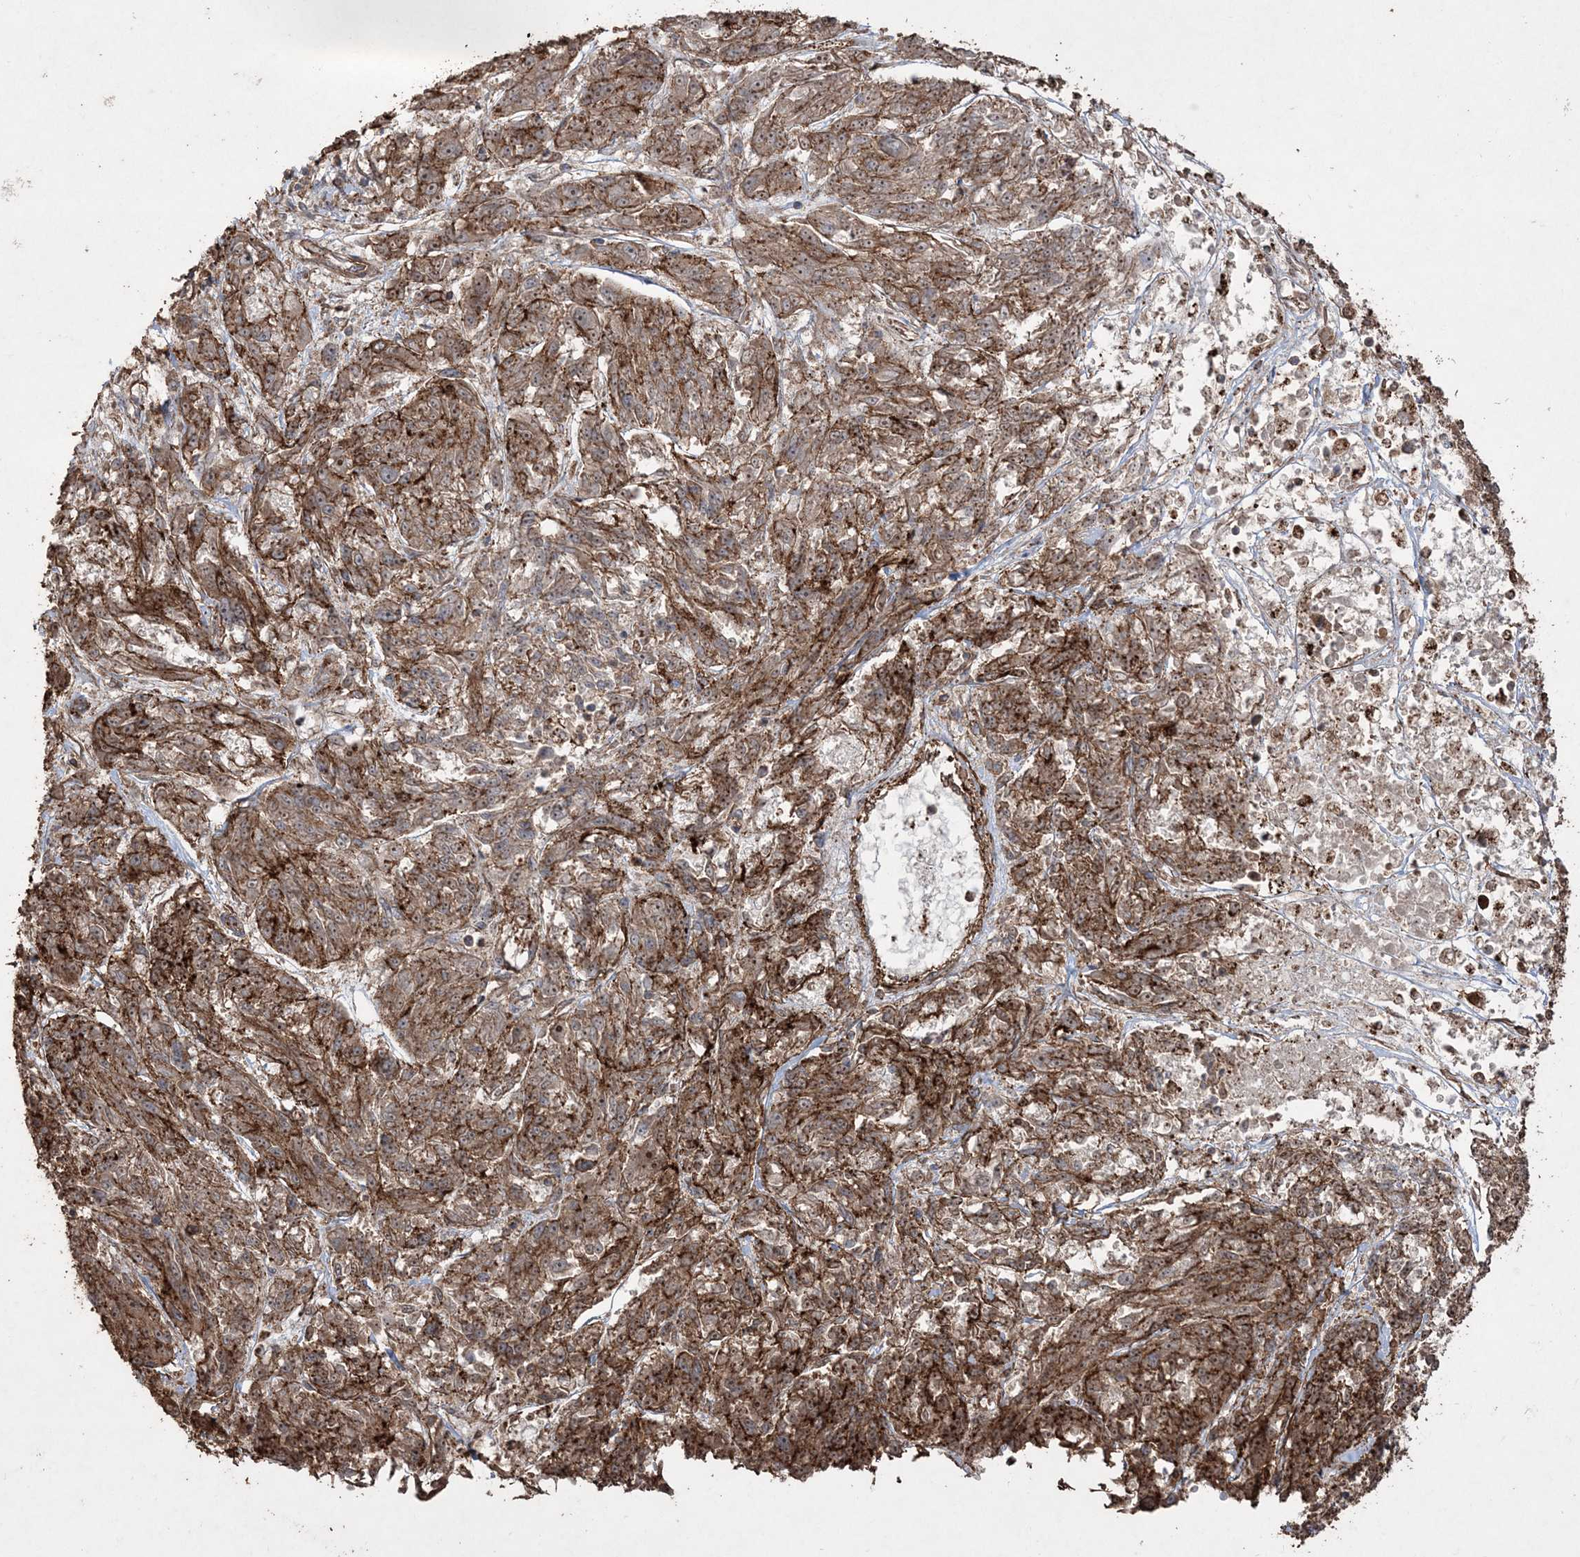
{"staining": {"intensity": "strong", "quantity": ">75%", "location": "cytoplasmic/membranous"}, "tissue": "melanoma", "cell_type": "Tumor cells", "image_type": "cancer", "snomed": [{"axis": "morphology", "description": "Malignant melanoma, NOS"}, {"axis": "topography", "description": "Skin"}], "caption": "This micrograph shows melanoma stained with immunohistochemistry to label a protein in brown. The cytoplasmic/membranous of tumor cells show strong positivity for the protein. Nuclei are counter-stained blue.", "gene": "TTC7A", "patient": {"sex": "male", "age": 53}}